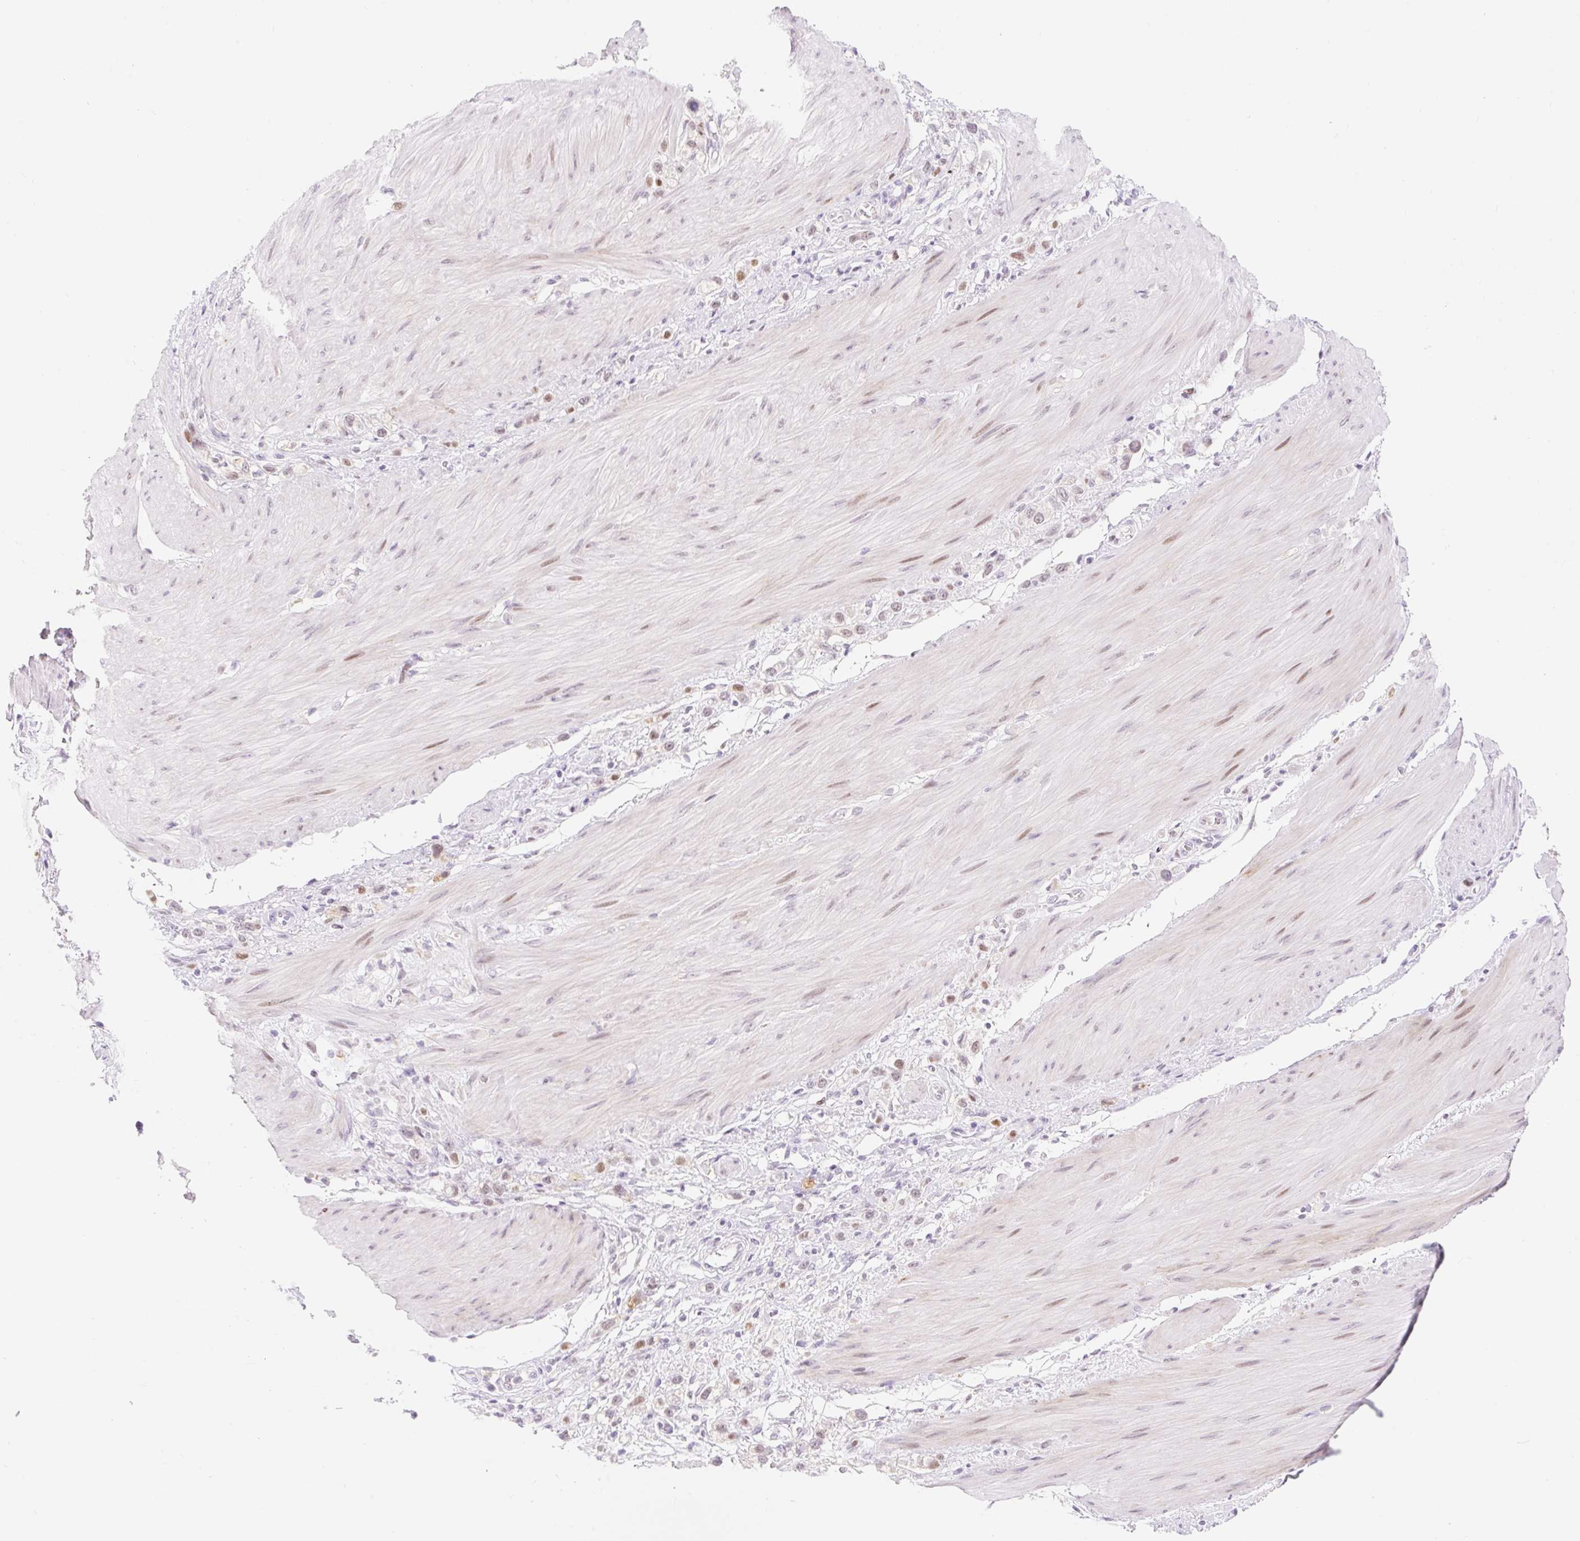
{"staining": {"intensity": "weak", "quantity": "25%-75%", "location": "nuclear"}, "tissue": "stomach cancer", "cell_type": "Tumor cells", "image_type": "cancer", "snomed": [{"axis": "morphology", "description": "Adenocarcinoma, NOS"}, {"axis": "topography", "description": "Stomach"}], "caption": "This micrograph exhibits adenocarcinoma (stomach) stained with immunohistochemistry (IHC) to label a protein in brown. The nuclear of tumor cells show weak positivity for the protein. Nuclei are counter-stained blue.", "gene": "H2BW1", "patient": {"sex": "female", "age": 65}}